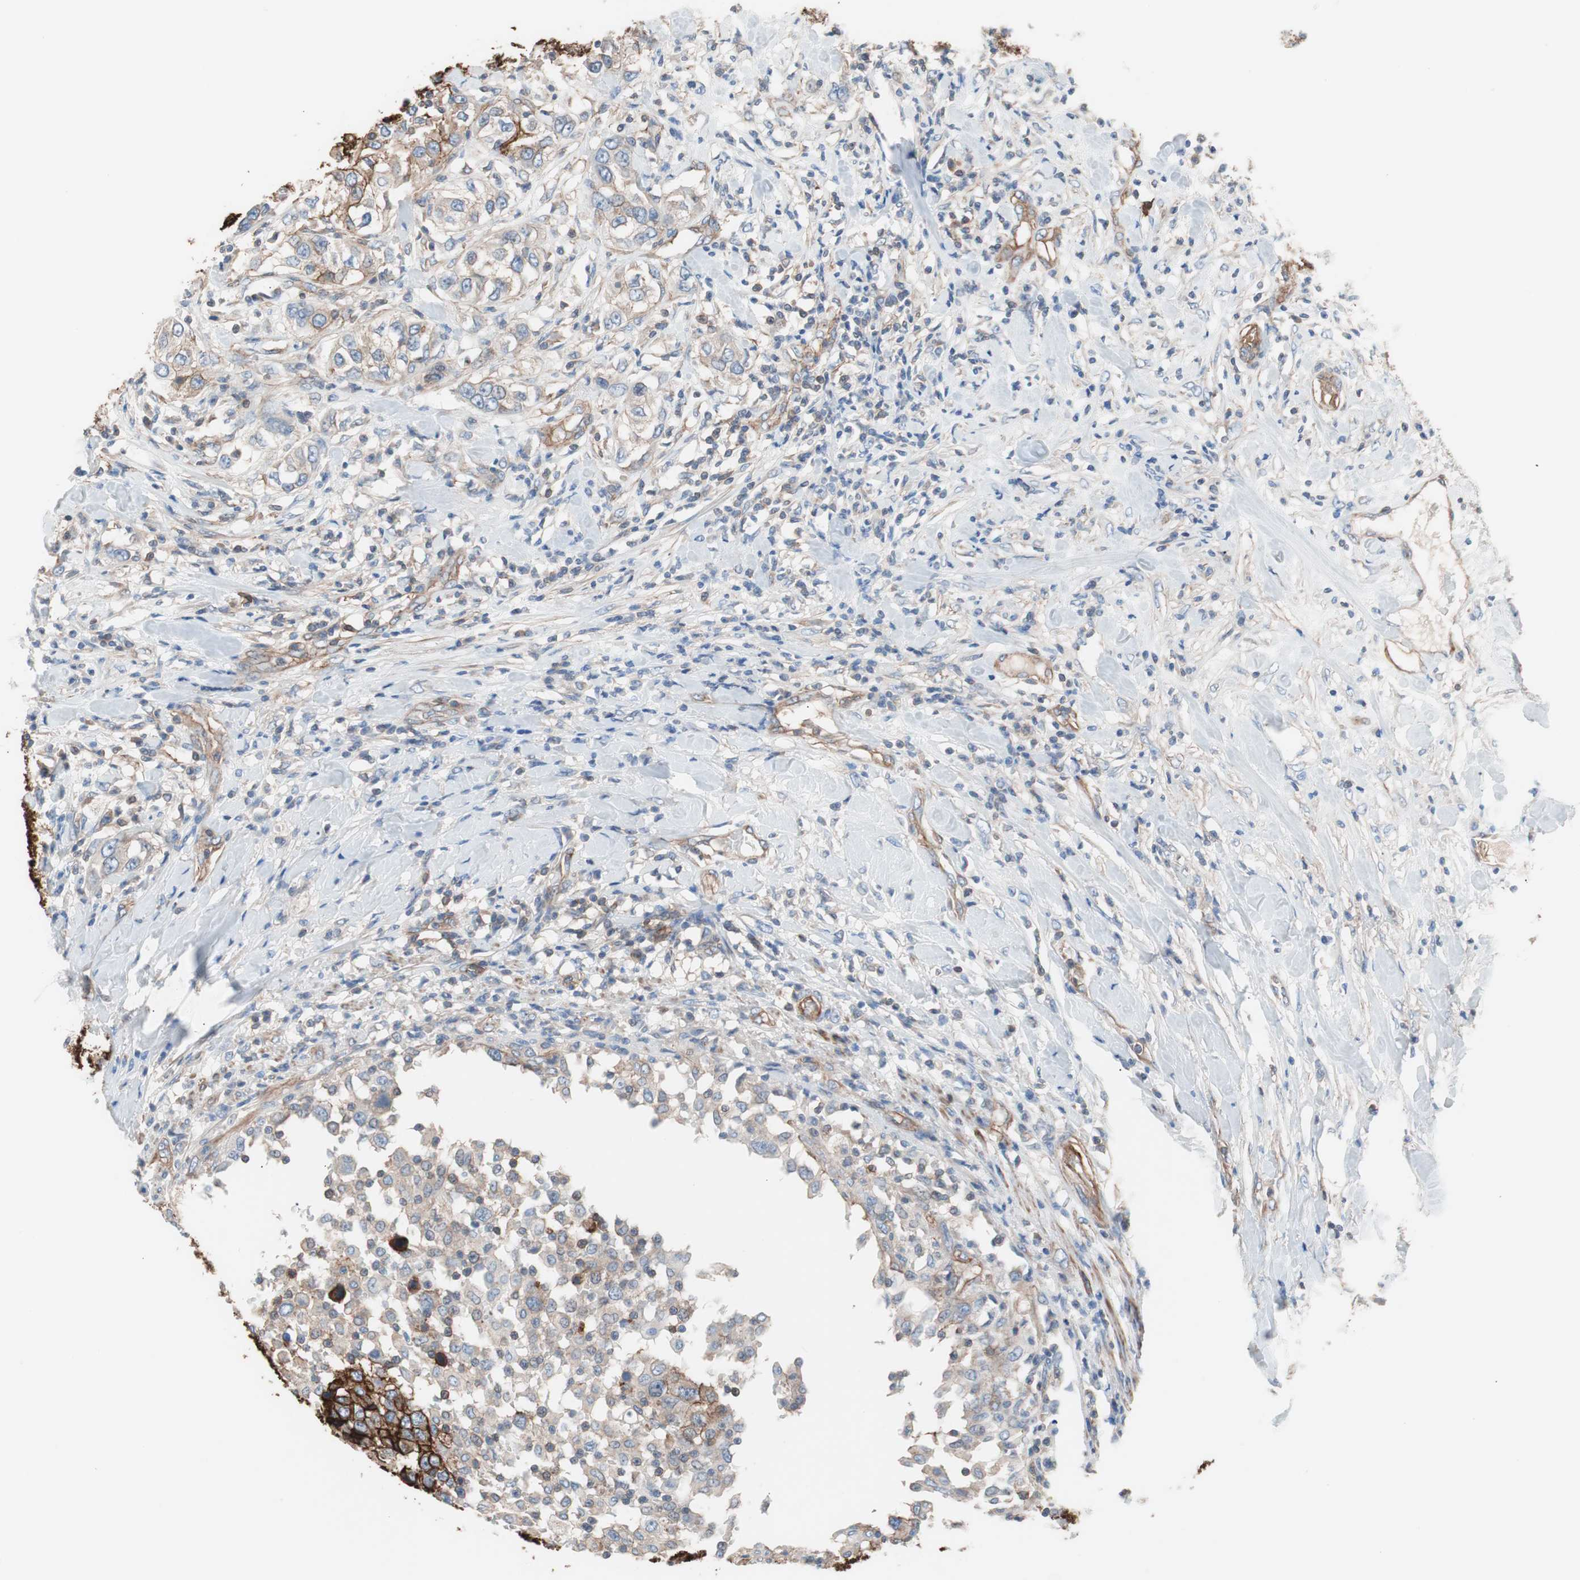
{"staining": {"intensity": "weak", "quantity": "25%-75%", "location": "cytoplasmic/membranous"}, "tissue": "urothelial cancer", "cell_type": "Tumor cells", "image_type": "cancer", "snomed": [{"axis": "morphology", "description": "Urothelial carcinoma, High grade"}, {"axis": "topography", "description": "Urinary bladder"}], "caption": "Urothelial cancer tissue exhibits weak cytoplasmic/membranous staining in about 25%-75% of tumor cells, visualized by immunohistochemistry.", "gene": "GPR160", "patient": {"sex": "female", "age": 80}}